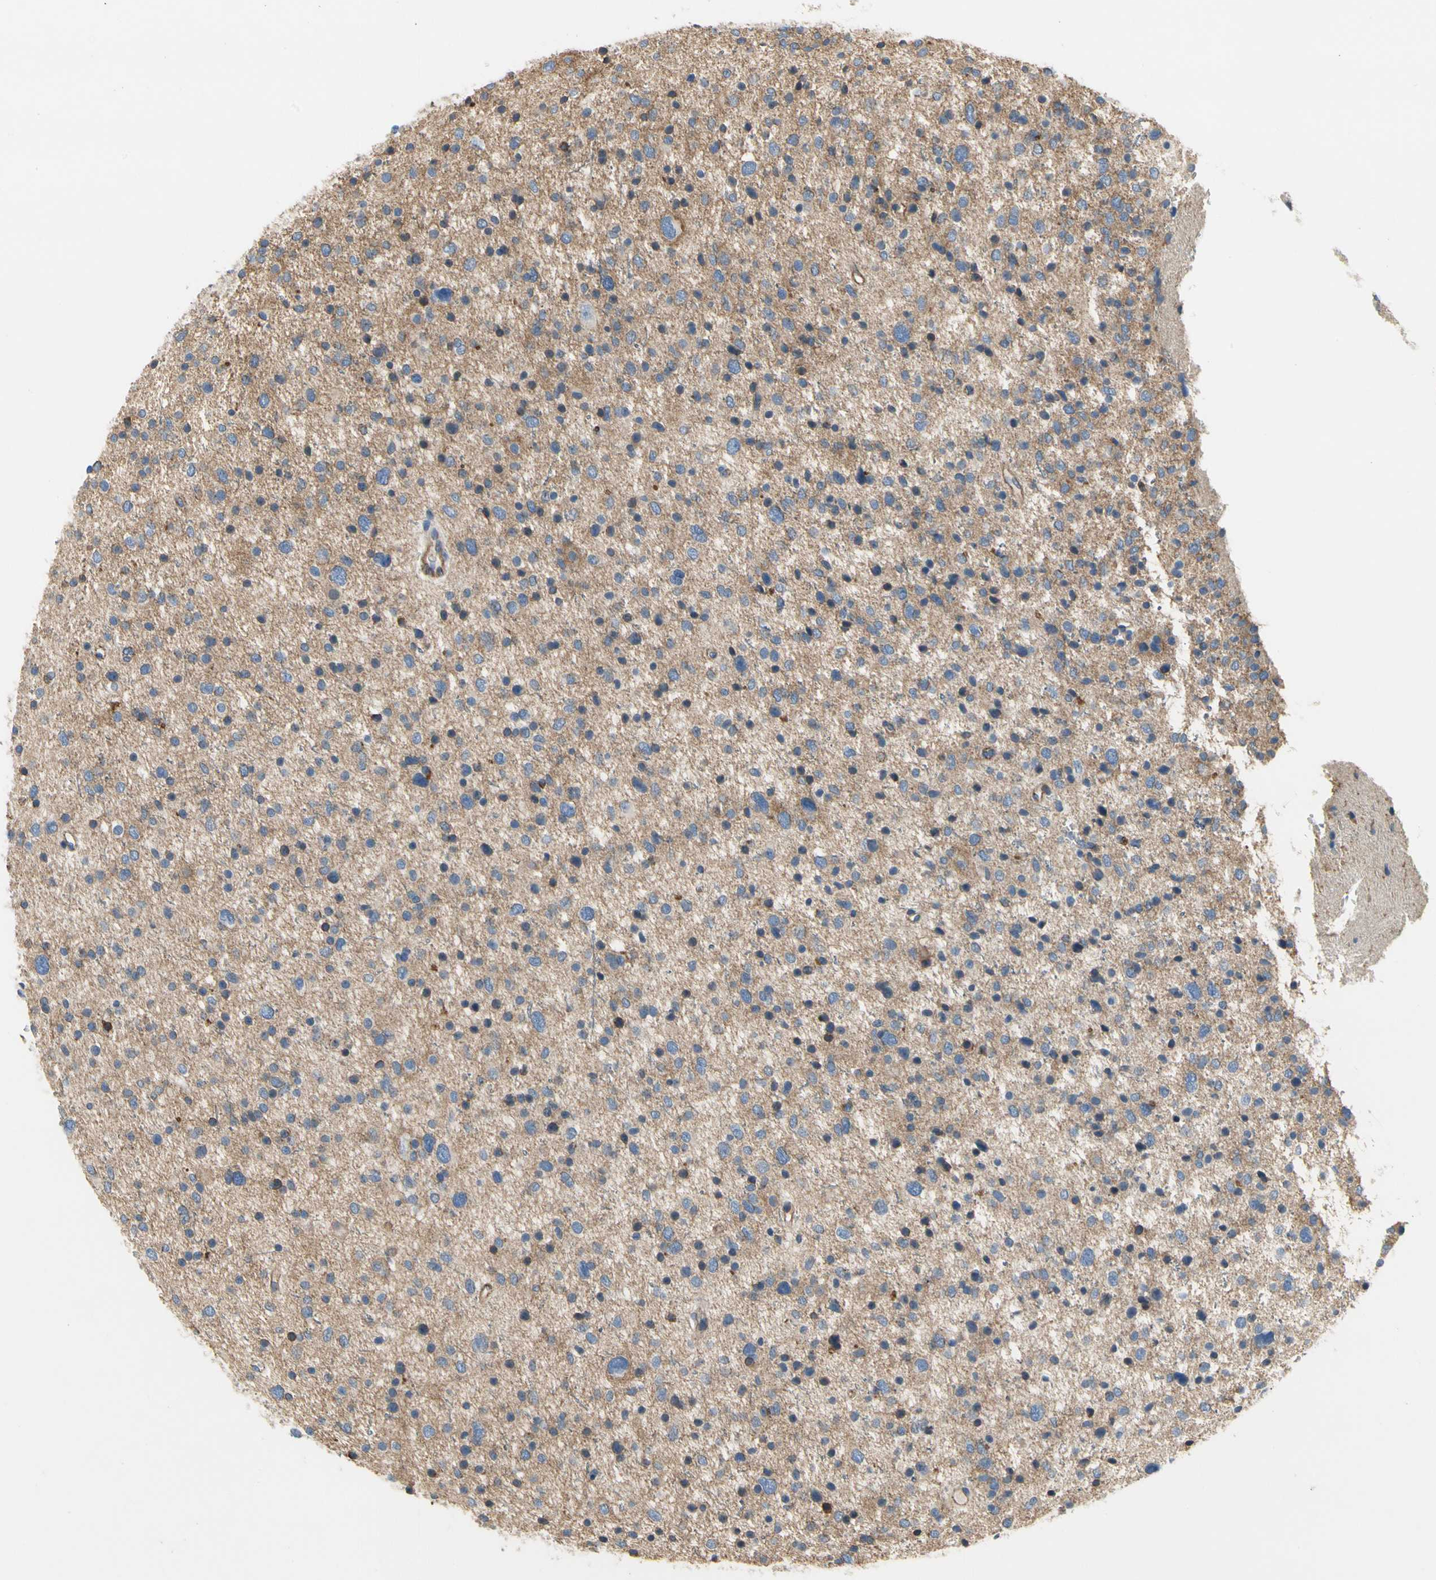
{"staining": {"intensity": "negative", "quantity": "none", "location": "none"}, "tissue": "glioma", "cell_type": "Tumor cells", "image_type": "cancer", "snomed": [{"axis": "morphology", "description": "Glioma, malignant, Low grade"}, {"axis": "topography", "description": "Brain"}], "caption": "An IHC micrograph of malignant glioma (low-grade) is shown. There is no staining in tumor cells of malignant glioma (low-grade).", "gene": "LGR6", "patient": {"sex": "female", "age": 37}}